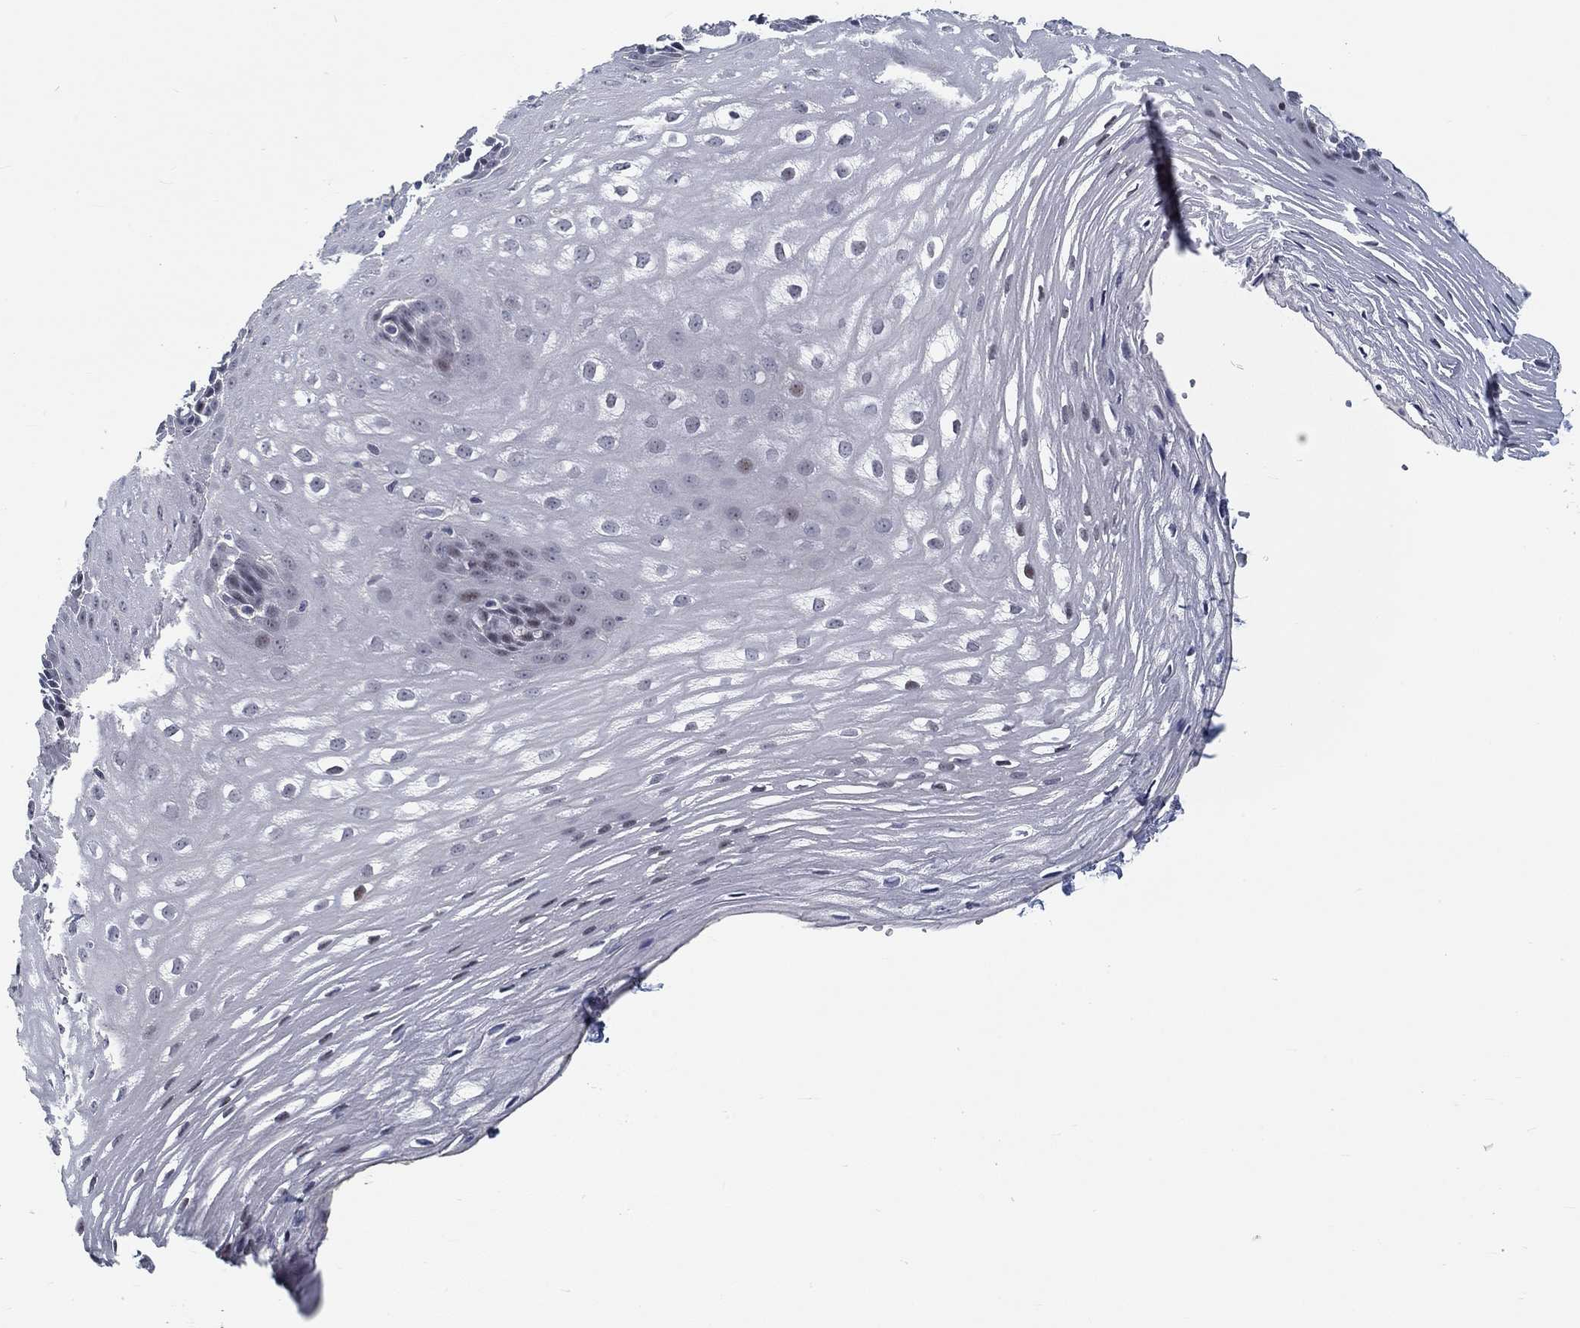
{"staining": {"intensity": "negative", "quantity": "none", "location": "none"}, "tissue": "esophagus", "cell_type": "Squamous epithelial cells", "image_type": "normal", "snomed": [{"axis": "morphology", "description": "Normal tissue, NOS"}, {"axis": "topography", "description": "Esophagus"}], "caption": "DAB (3,3'-diaminobenzidine) immunohistochemical staining of normal human esophagus demonstrates no significant positivity in squamous epithelial cells.", "gene": "MYBPC1", "patient": {"sex": "male", "age": 72}}